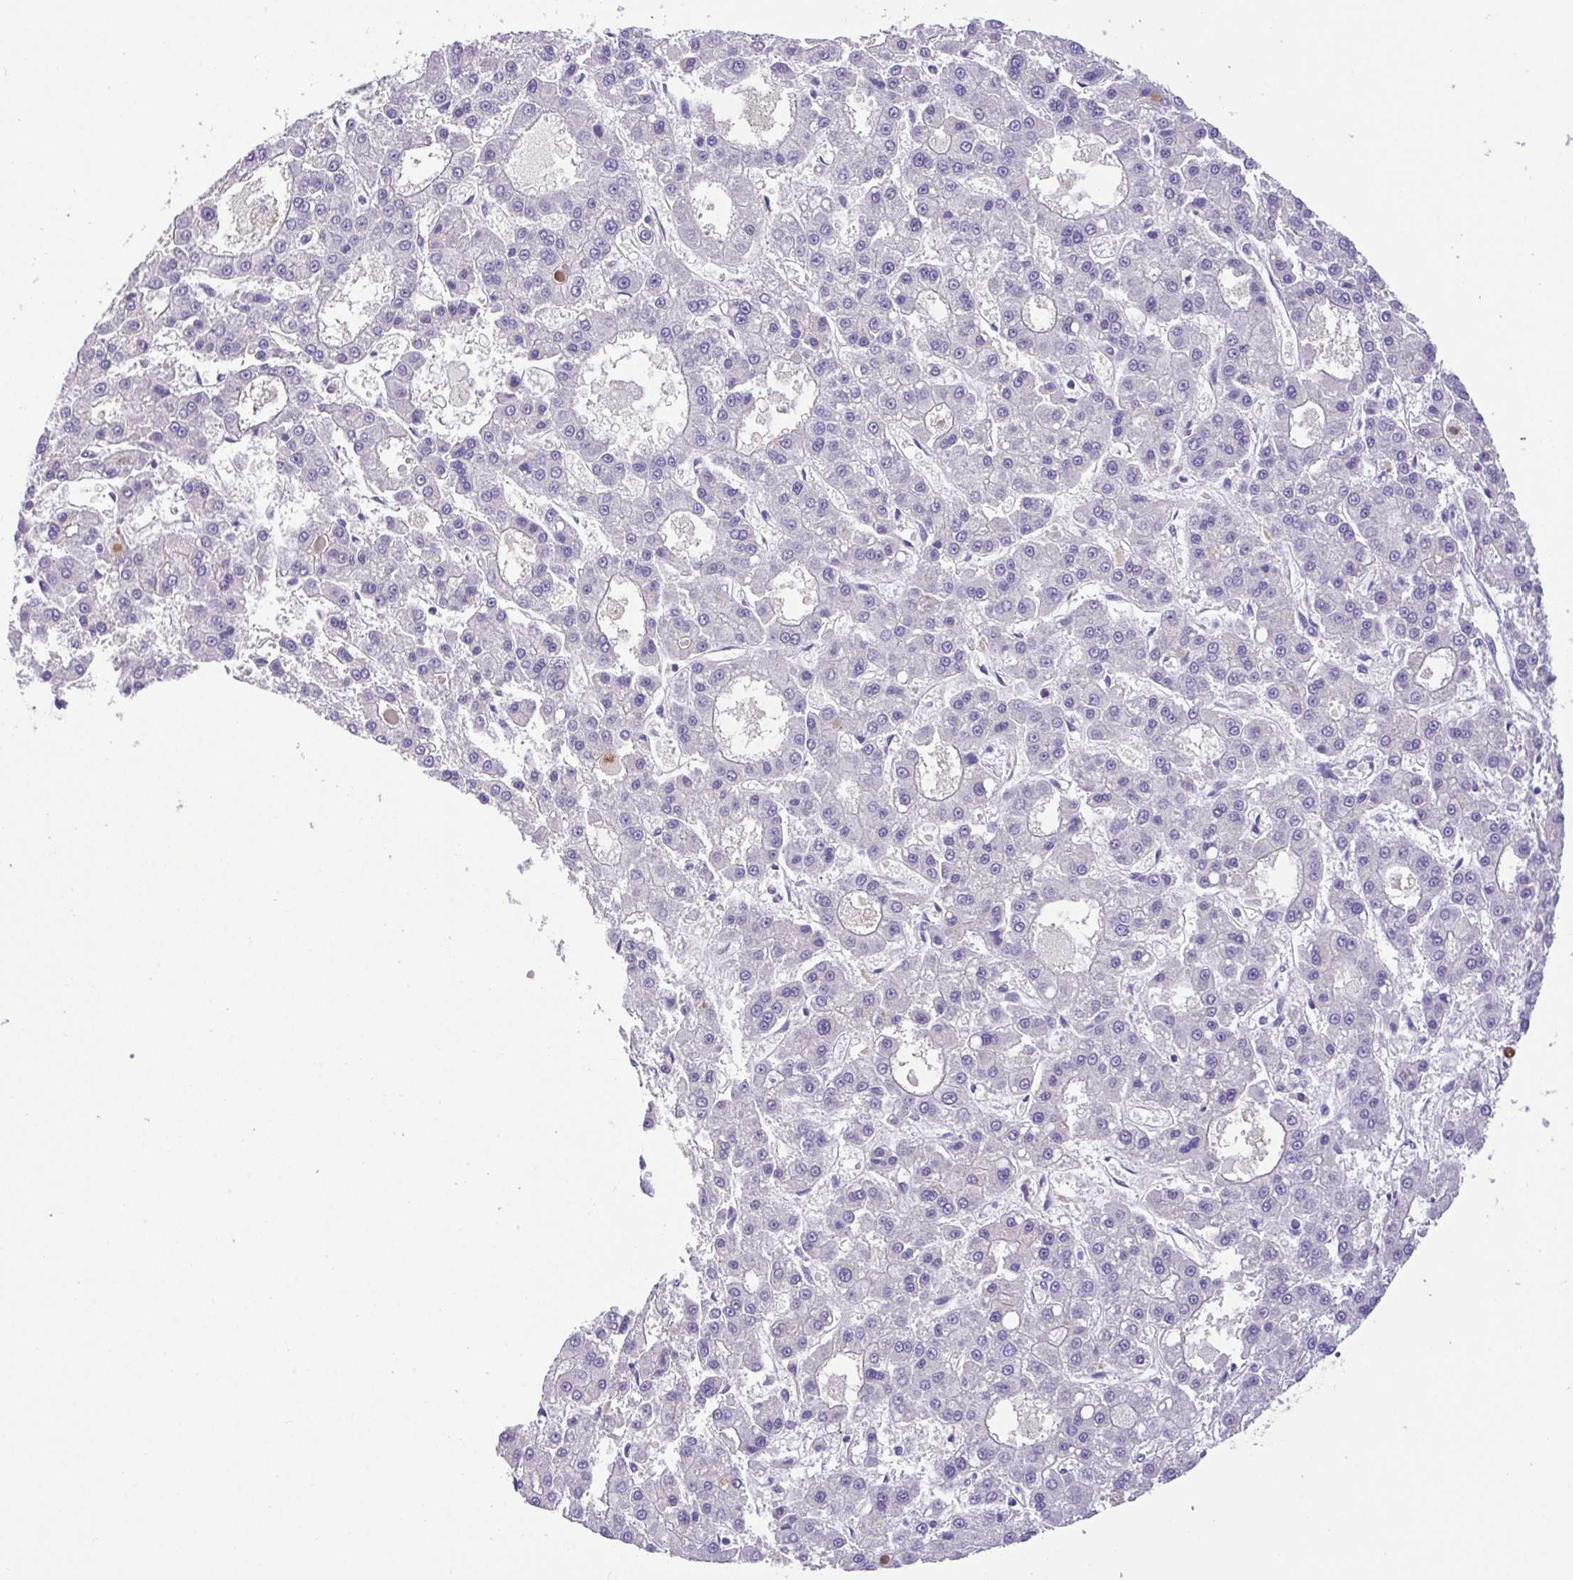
{"staining": {"intensity": "negative", "quantity": "none", "location": "none"}, "tissue": "liver cancer", "cell_type": "Tumor cells", "image_type": "cancer", "snomed": [{"axis": "morphology", "description": "Carcinoma, Hepatocellular, NOS"}, {"axis": "topography", "description": "Liver"}], "caption": "Photomicrograph shows no protein staining in tumor cells of hepatocellular carcinoma (liver) tissue.", "gene": "FBXL20", "patient": {"sex": "male", "age": 70}}